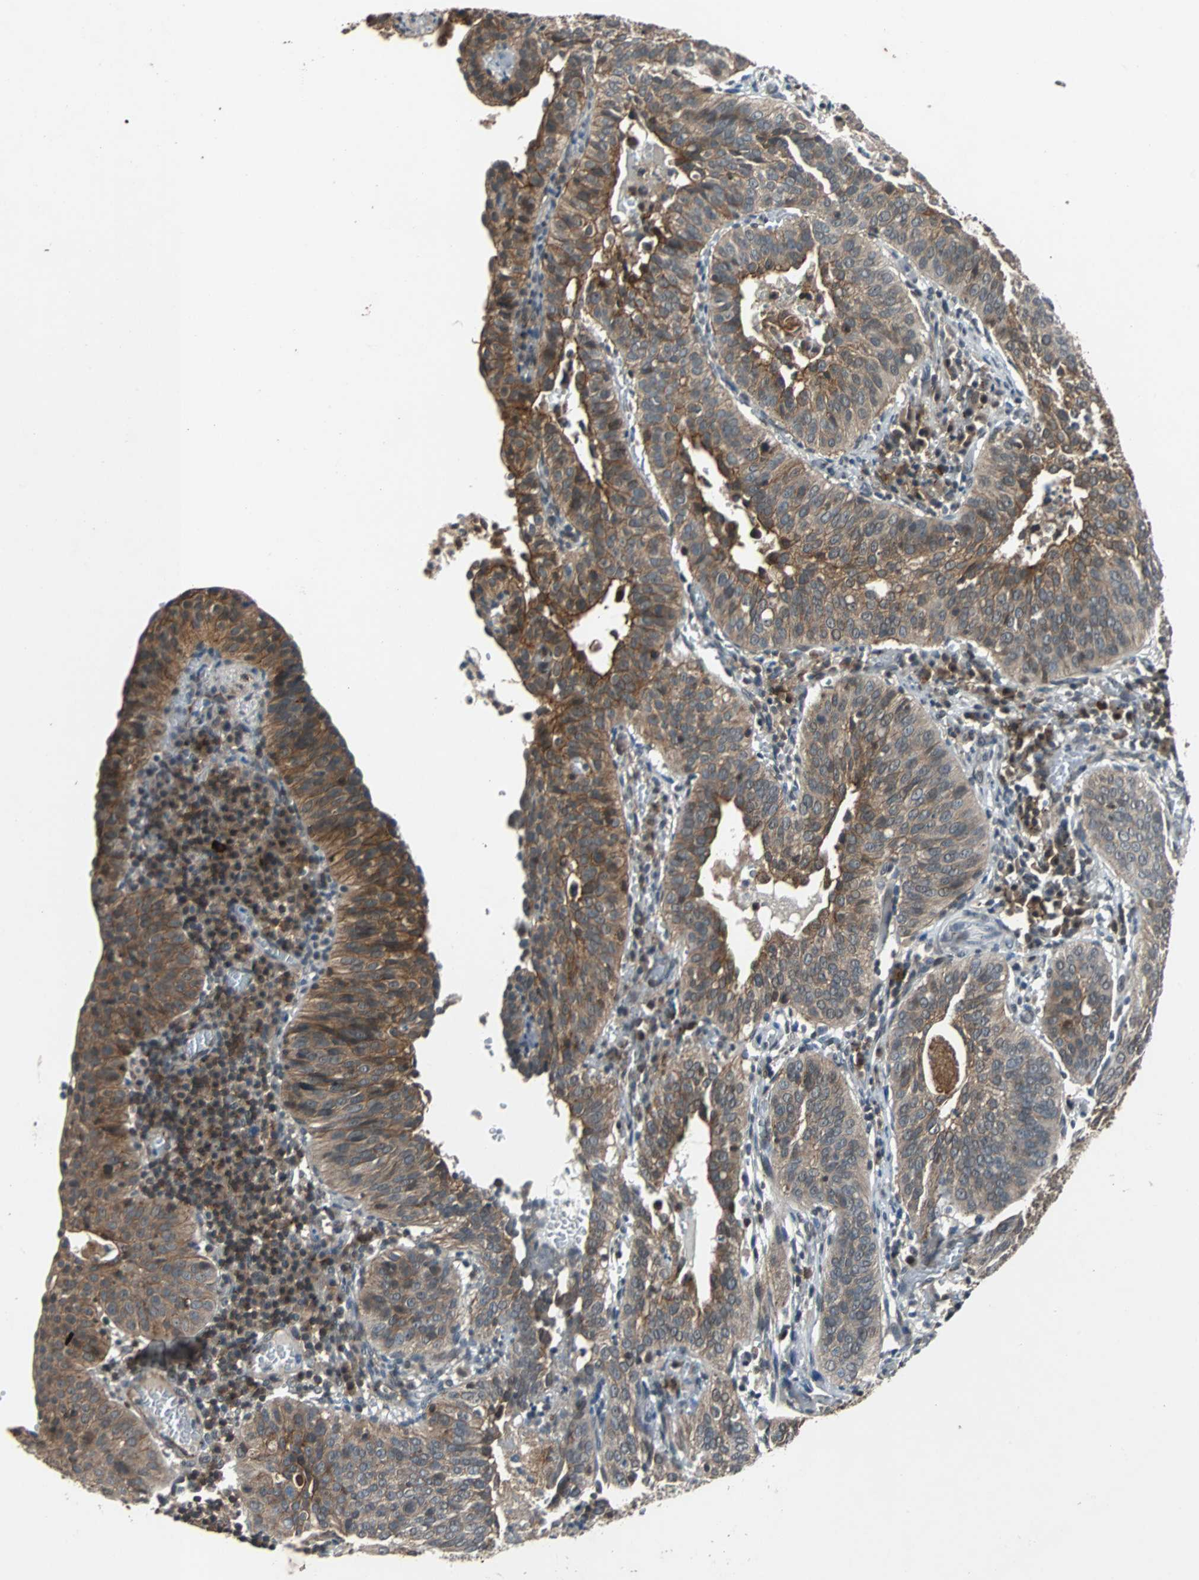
{"staining": {"intensity": "strong", "quantity": ">75%", "location": "cytoplasmic/membranous"}, "tissue": "cervical cancer", "cell_type": "Tumor cells", "image_type": "cancer", "snomed": [{"axis": "morphology", "description": "Squamous cell carcinoma, NOS"}, {"axis": "topography", "description": "Cervix"}], "caption": "This micrograph exhibits immunohistochemistry staining of human cervical cancer, with high strong cytoplasmic/membranous expression in about >75% of tumor cells.", "gene": "LSR", "patient": {"sex": "female", "age": 39}}